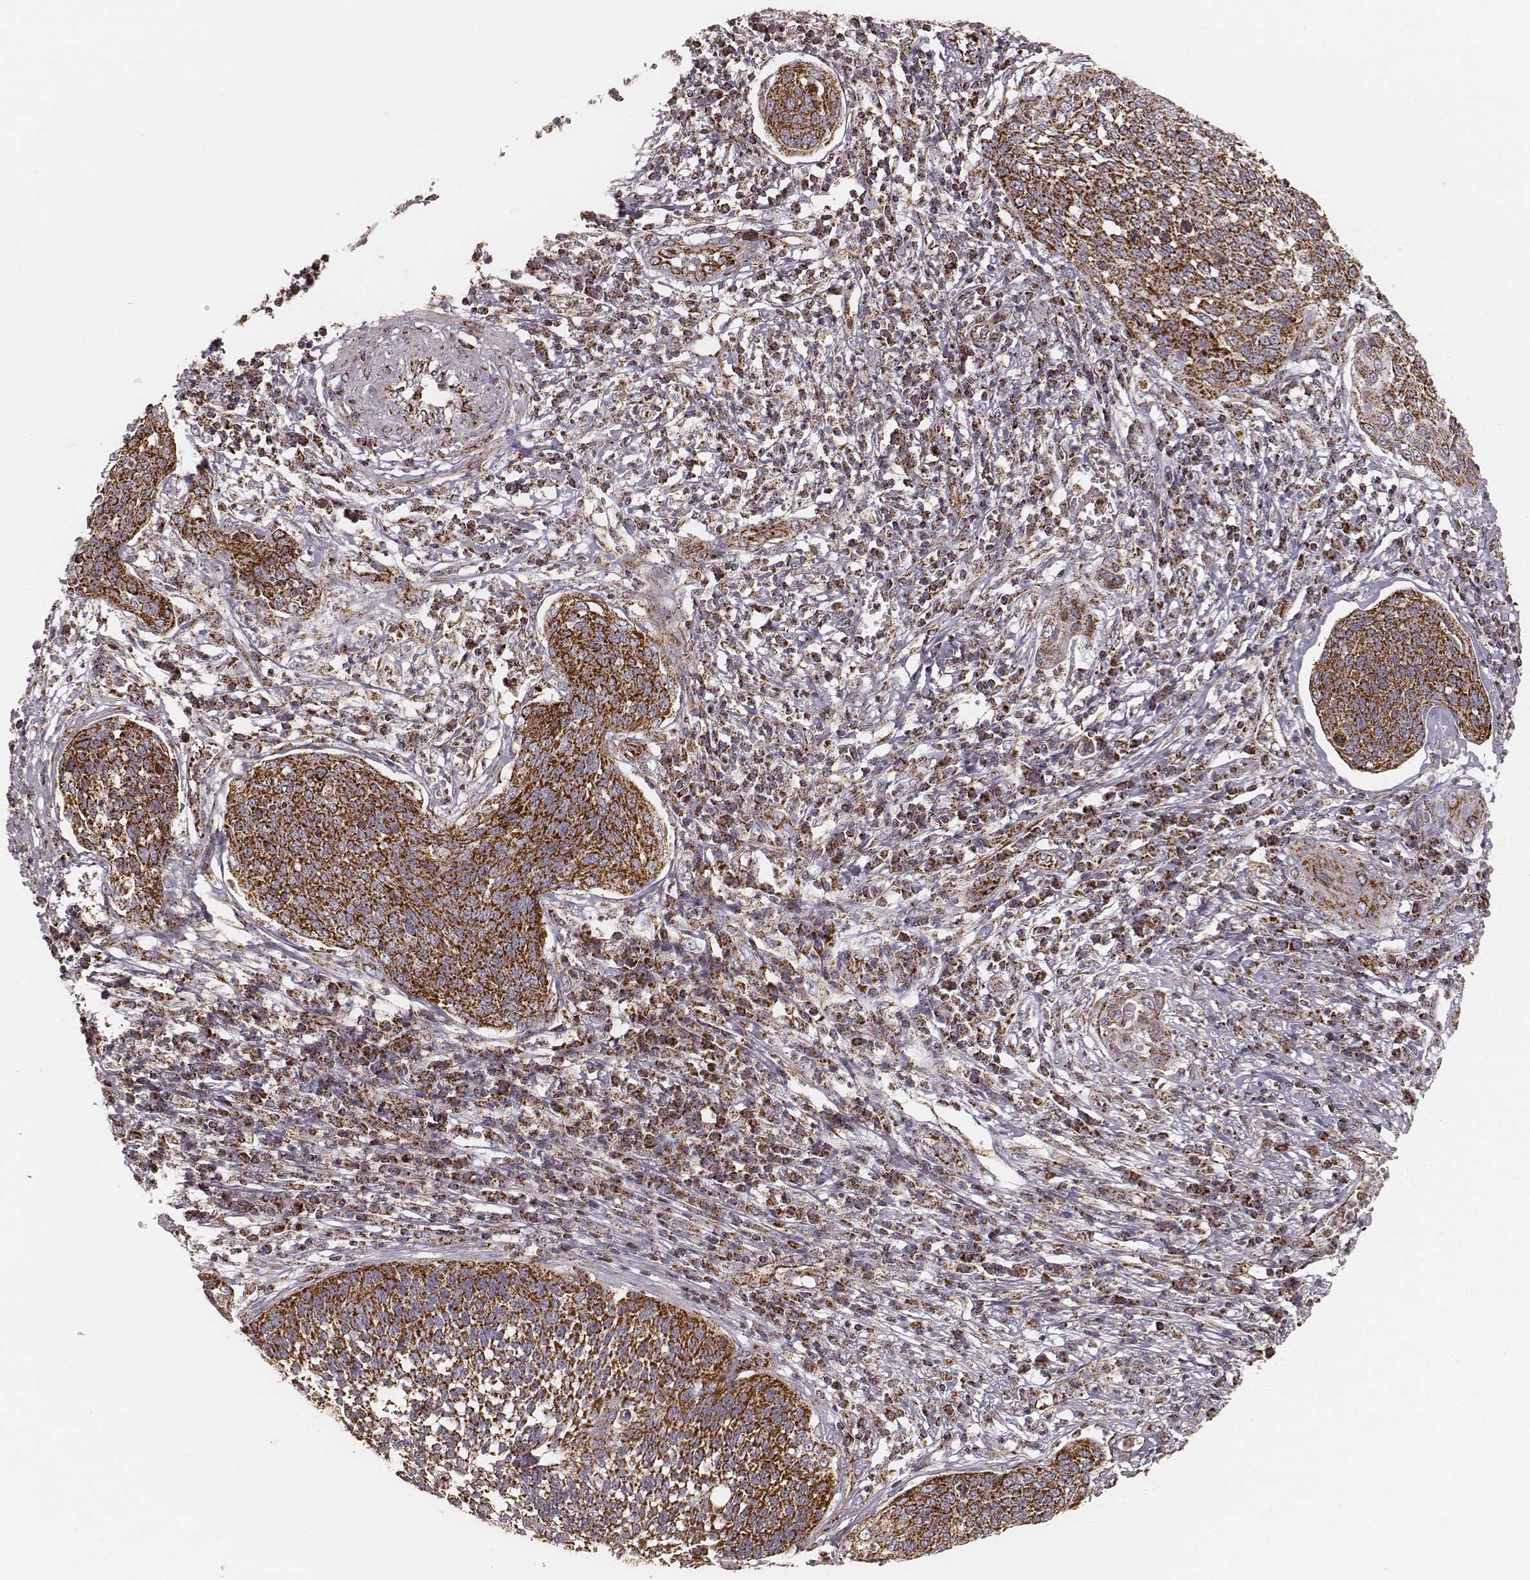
{"staining": {"intensity": "strong", "quantity": ">75%", "location": "cytoplasmic/membranous"}, "tissue": "cervical cancer", "cell_type": "Tumor cells", "image_type": "cancer", "snomed": [{"axis": "morphology", "description": "Squamous cell carcinoma, NOS"}, {"axis": "topography", "description": "Cervix"}], "caption": "Strong cytoplasmic/membranous staining for a protein is present in approximately >75% of tumor cells of squamous cell carcinoma (cervical) using IHC.", "gene": "CS", "patient": {"sex": "female", "age": 34}}